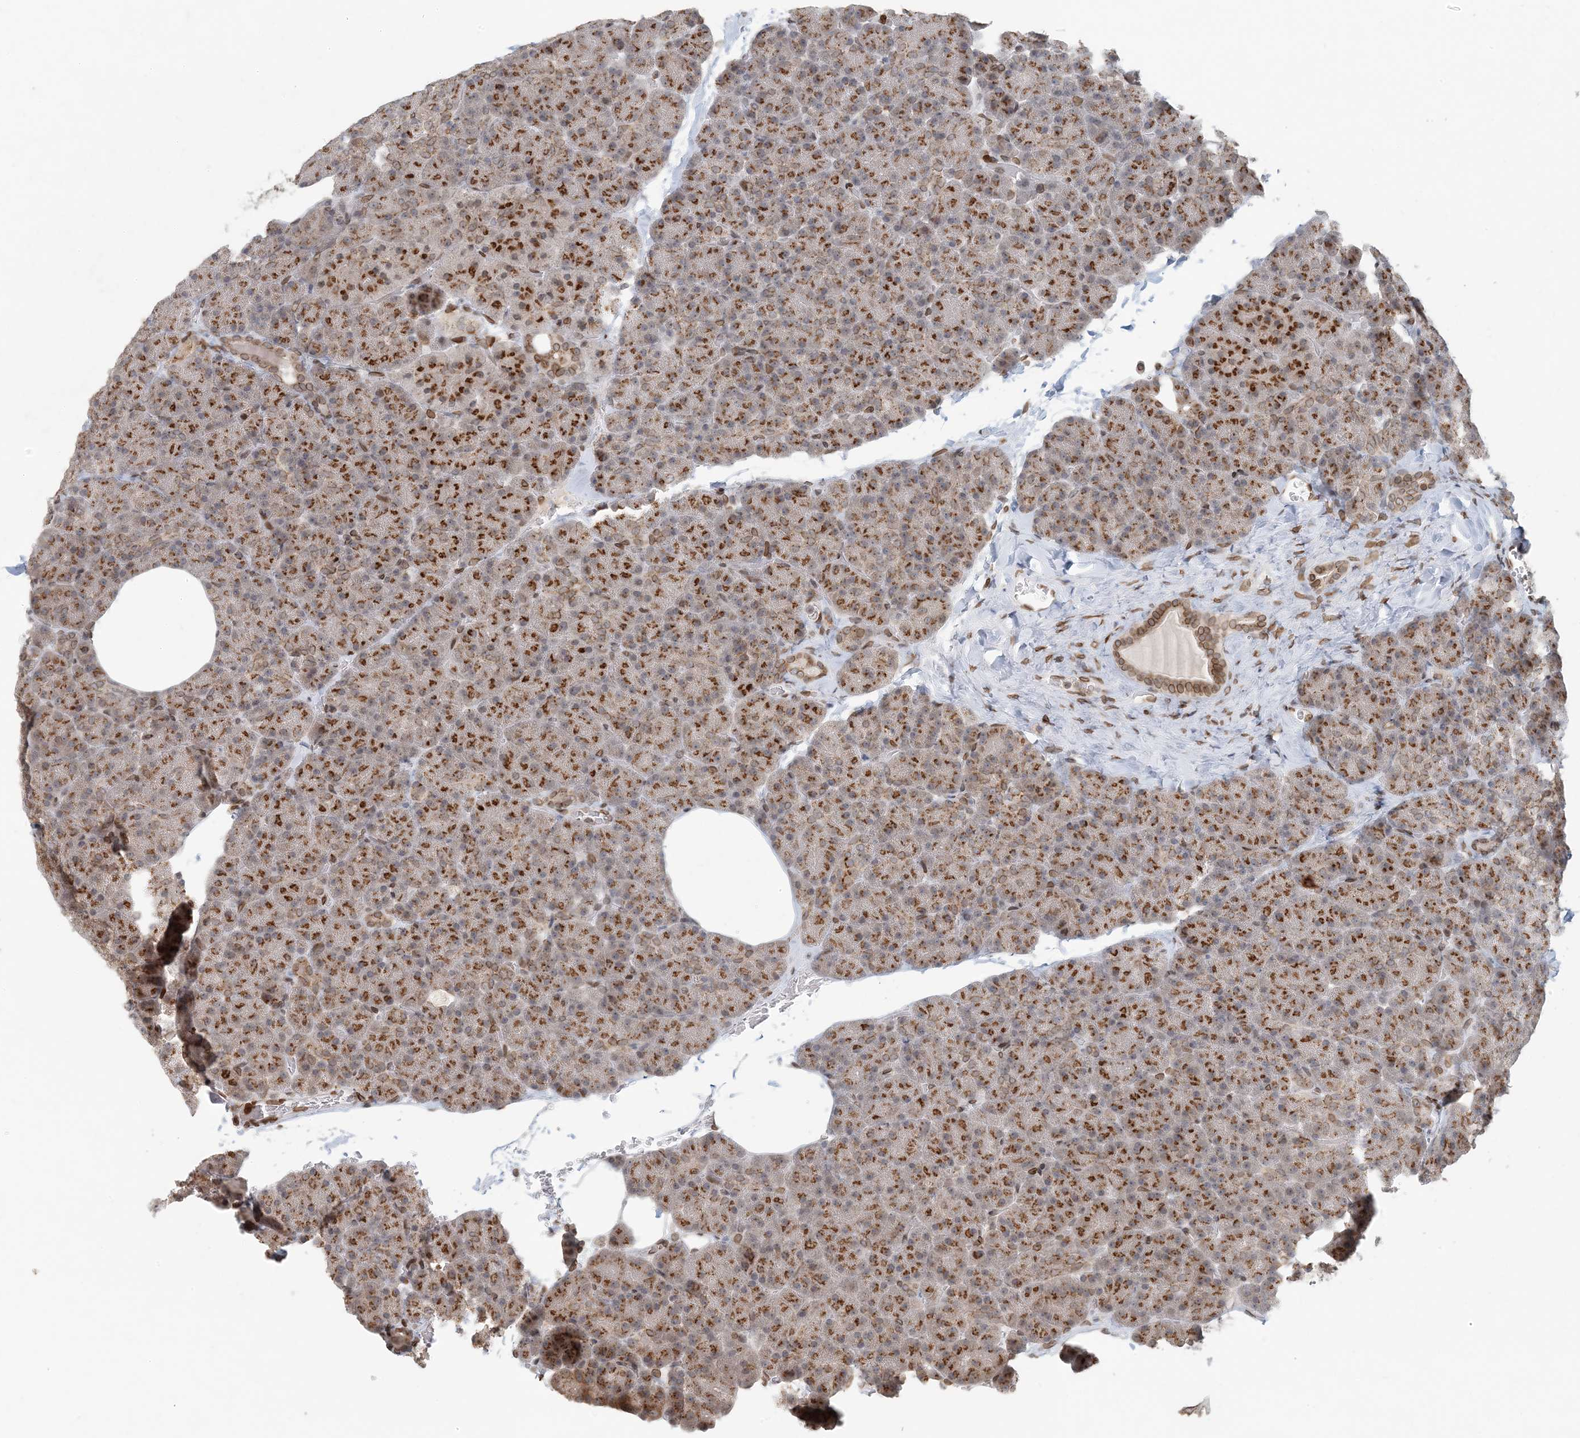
{"staining": {"intensity": "strong", "quantity": ">75%", "location": "cytoplasmic/membranous,nuclear"}, "tissue": "pancreas", "cell_type": "Exocrine glandular cells", "image_type": "normal", "snomed": [{"axis": "morphology", "description": "Normal tissue, NOS"}, {"axis": "morphology", "description": "Carcinoid, malignant, NOS"}, {"axis": "topography", "description": "Pancreas"}], "caption": "Immunohistochemical staining of benign human pancreas reveals high levels of strong cytoplasmic/membranous,nuclear expression in approximately >75% of exocrine glandular cells. The protein is stained brown, and the nuclei are stained in blue (DAB IHC with brightfield microscopy, high magnification).", "gene": "SLC35A2", "patient": {"sex": "female", "age": 35}}